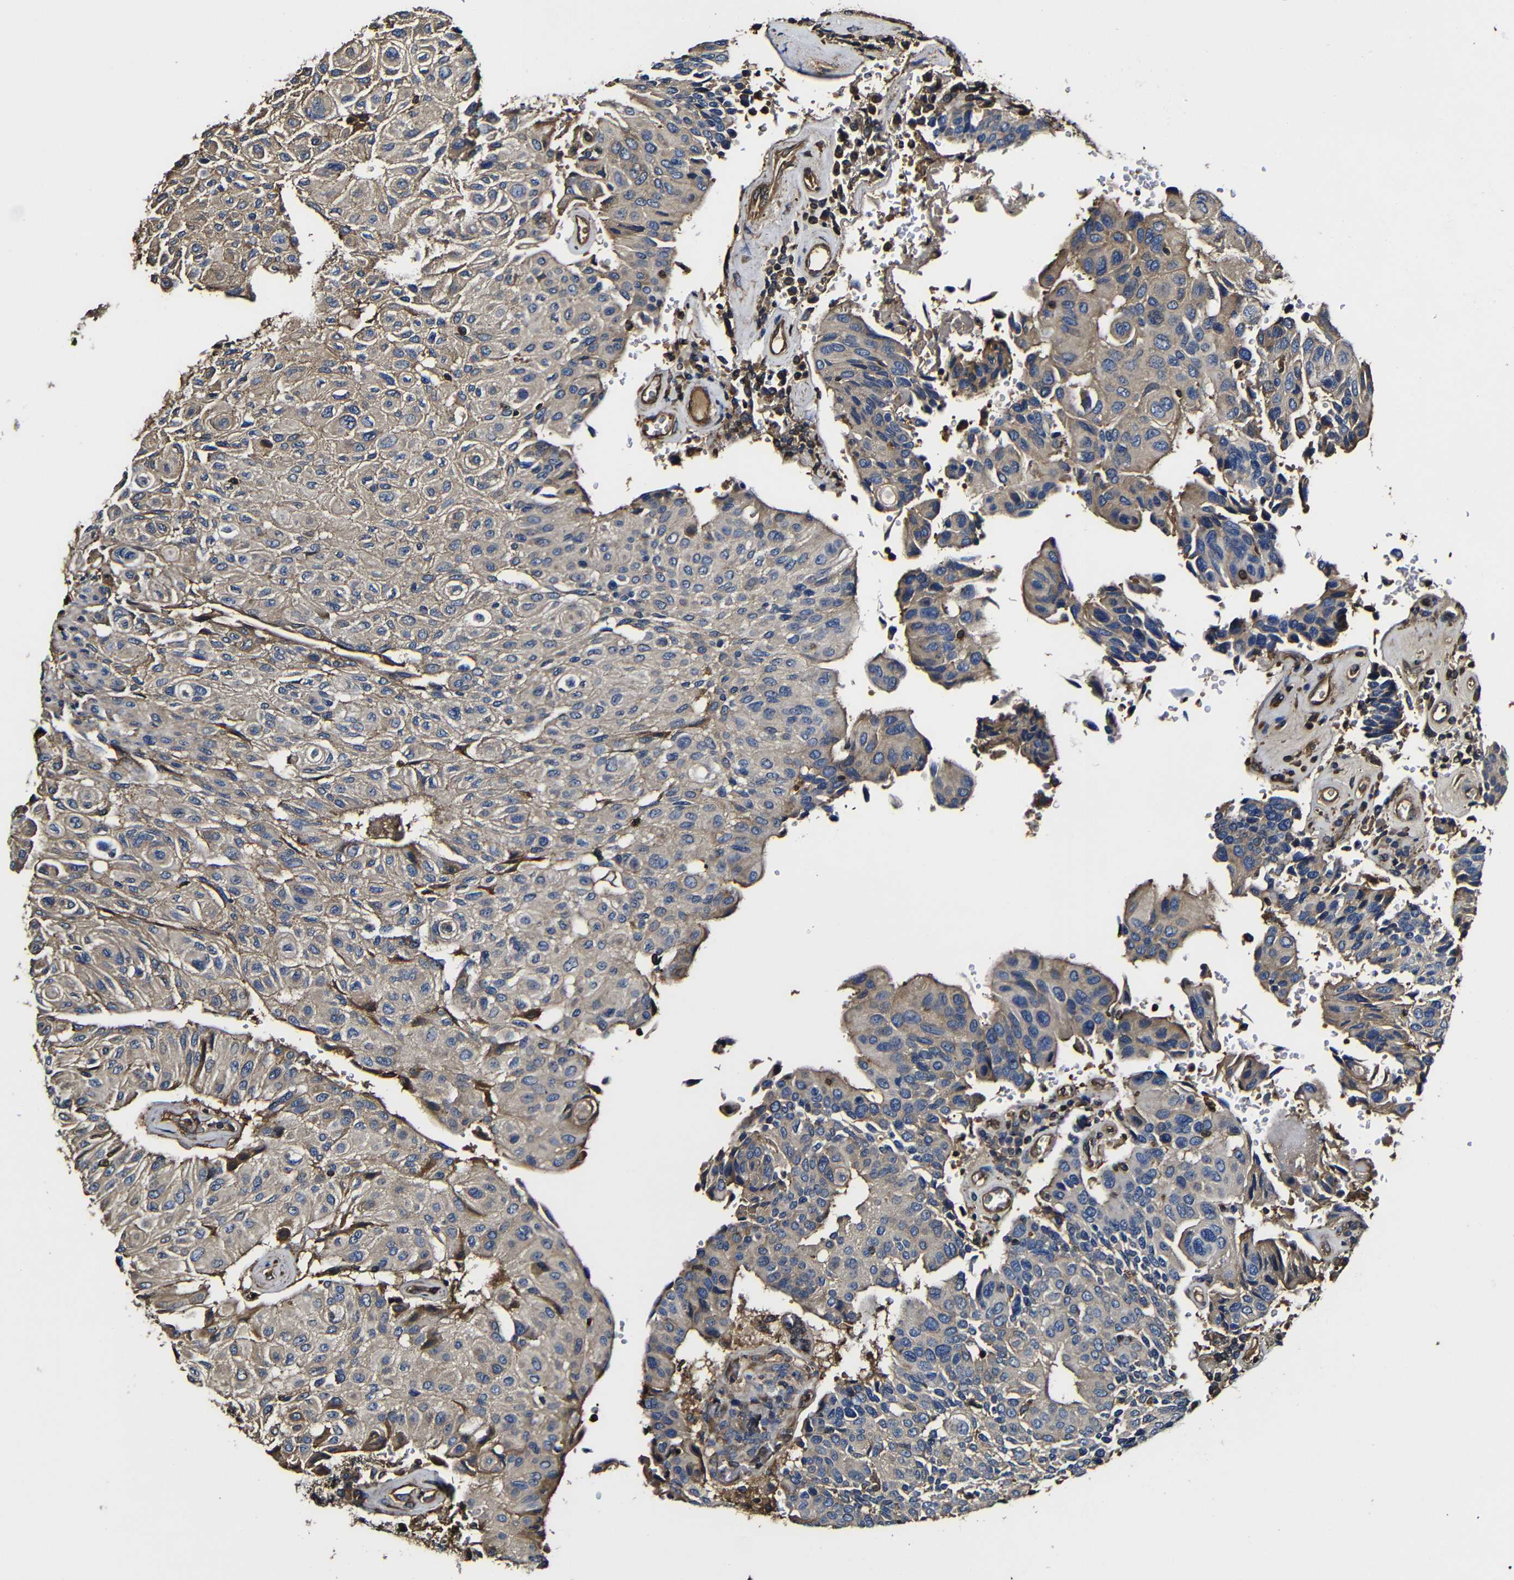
{"staining": {"intensity": "weak", "quantity": "25%-75%", "location": "cytoplasmic/membranous"}, "tissue": "urothelial cancer", "cell_type": "Tumor cells", "image_type": "cancer", "snomed": [{"axis": "morphology", "description": "Urothelial carcinoma, High grade"}, {"axis": "topography", "description": "Urinary bladder"}], "caption": "Protein staining reveals weak cytoplasmic/membranous expression in about 25%-75% of tumor cells in urothelial cancer.", "gene": "MSN", "patient": {"sex": "male", "age": 66}}